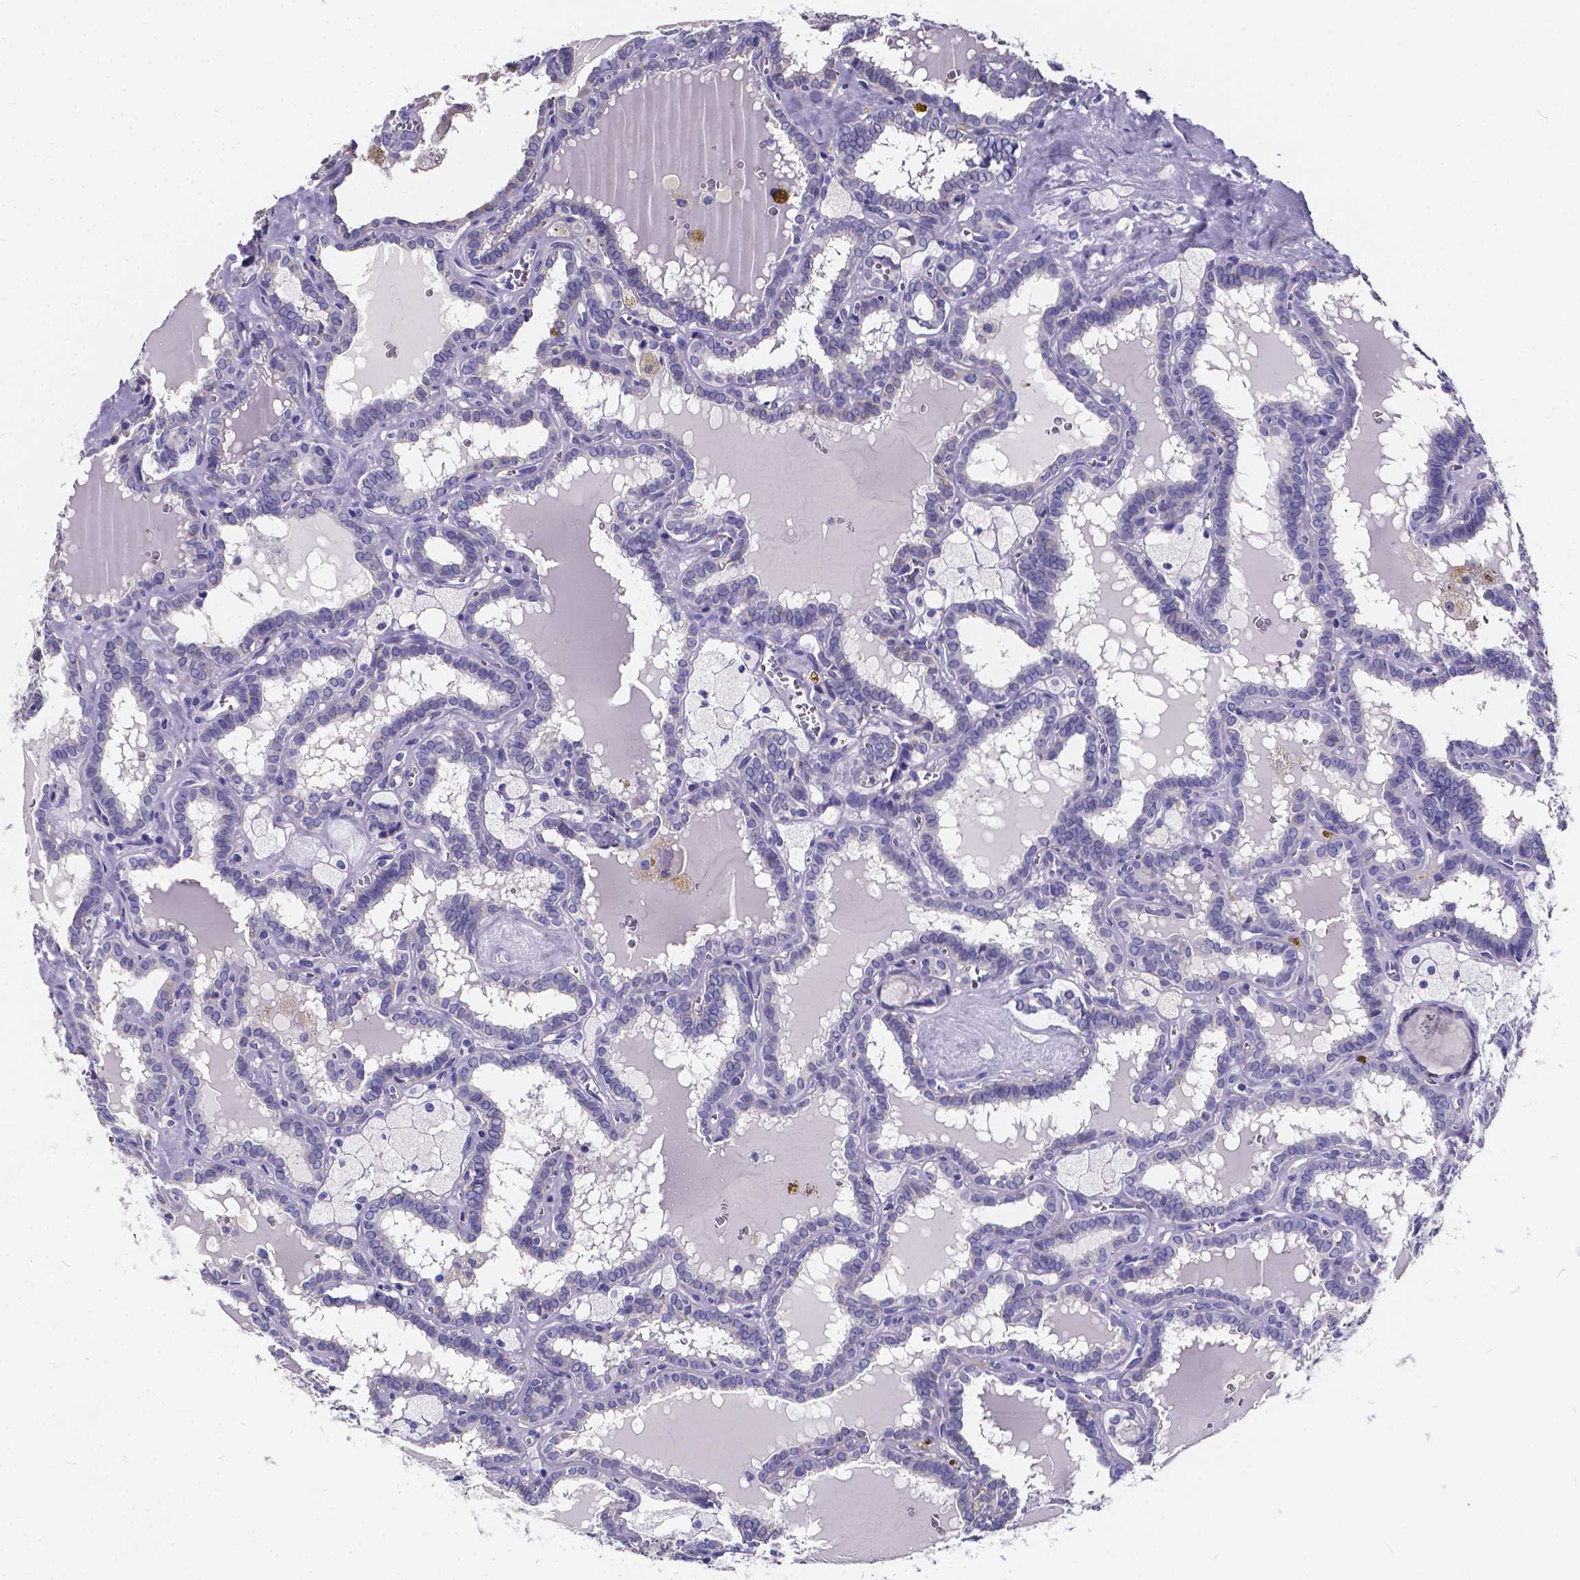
{"staining": {"intensity": "negative", "quantity": "none", "location": "none"}, "tissue": "thyroid cancer", "cell_type": "Tumor cells", "image_type": "cancer", "snomed": [{"axis": "morphology", "description": "Papillary adenocarcinoma, NOS"}, {"axis": "topography", "description": "Thyroid gland"}], "caption": "There is no significant expression in tumor cells of thyroid papillary adenocarcinoma. Brightfield microscopy of IHC stained with DAB (3,3'-diaminobenzidine) (brown) and hematoxylin (blue), captured at high magnification.", "gene": "SPEF2", "patient": {"sex": "female", "age": 39}}